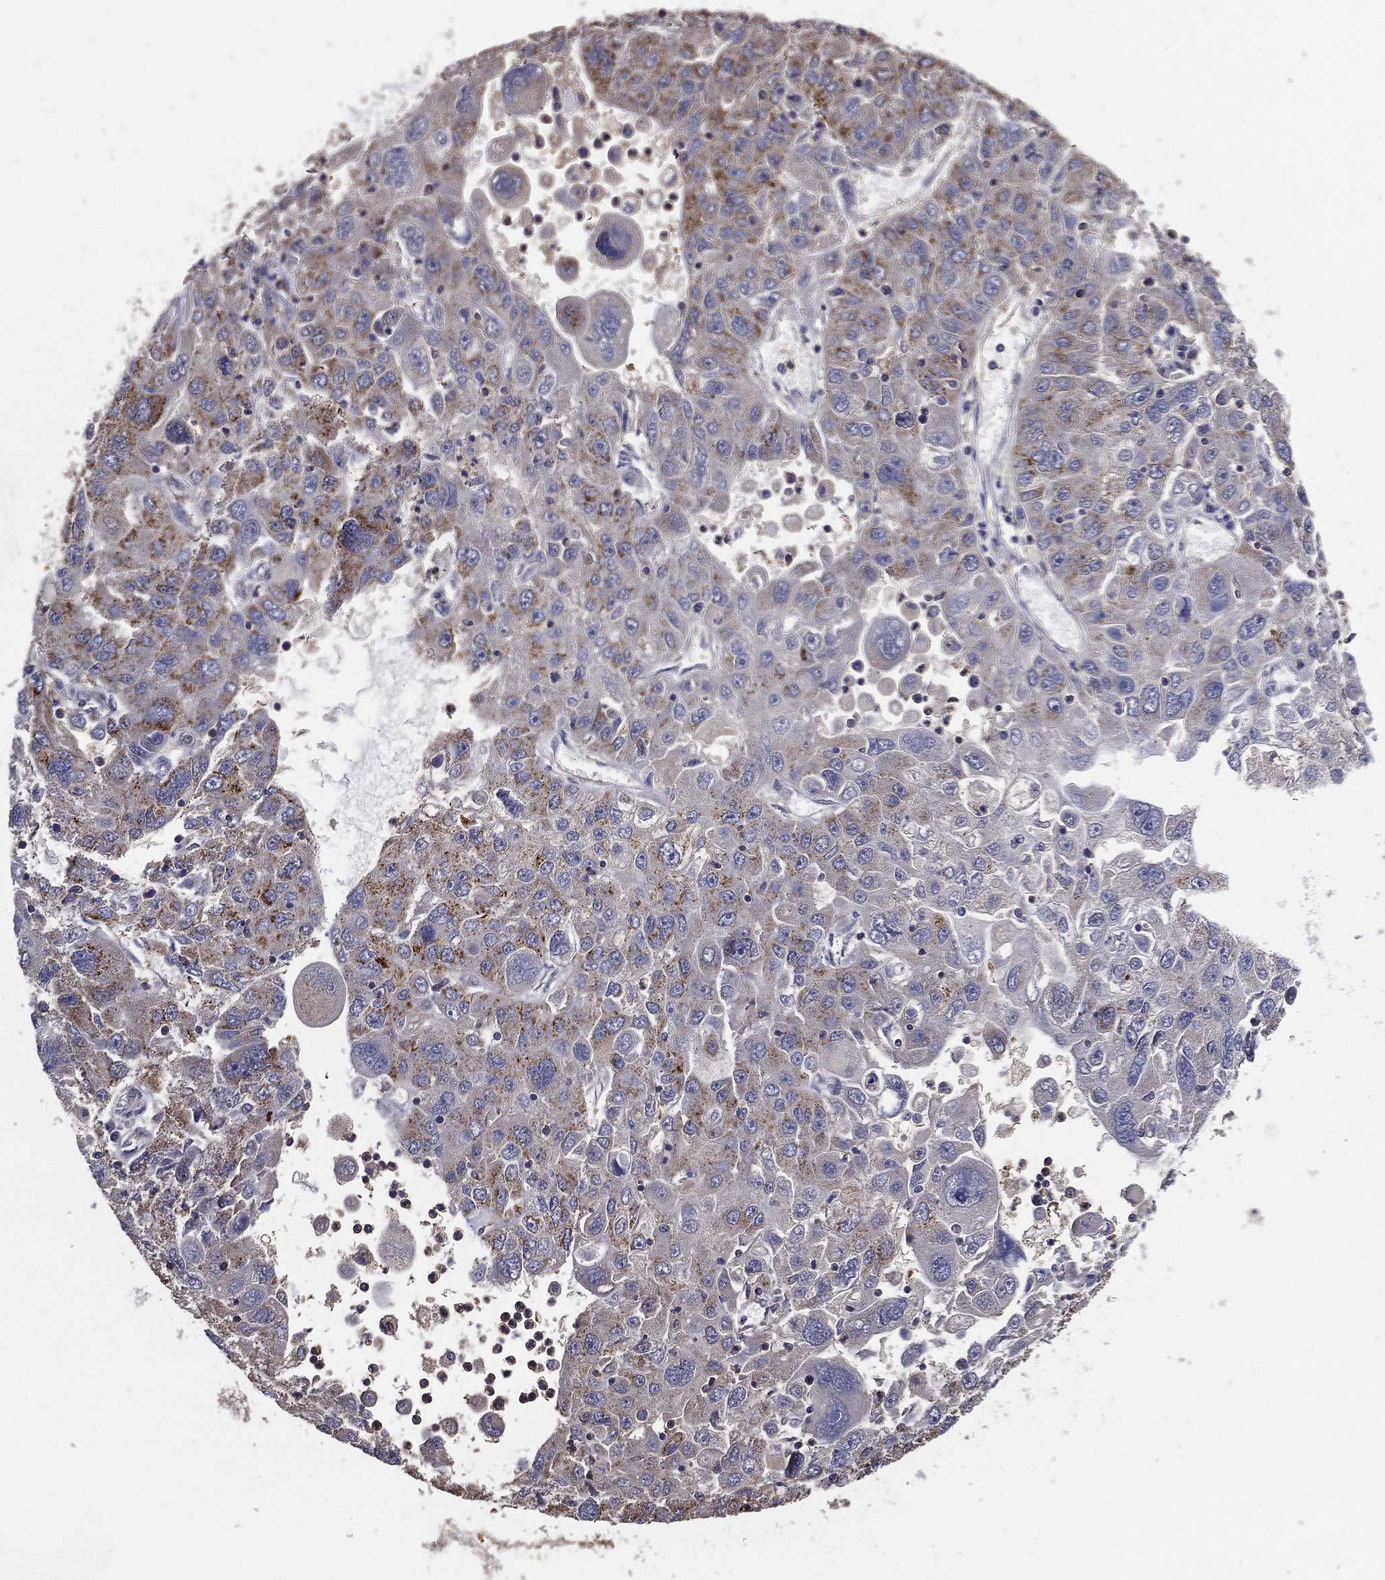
{"staining": {"intensity": "moderate", "quantity": "<25%", "location": "cytoplasmic/membranous"}, "tissue": "stomach cancer", "cell_type": "Tumor cells", "image_type": "cancer", "snomed": [{"axis": "morphology", "description": "Adenocarcinoma, NOS"}, {"axis": "topography", "description": "Stomach"}], "caption": "Stomach cancer (adenocarcinoma) stained with a protein marker shows moderate staining in tumor cells.", "gene": "GPR183", "patient": {"sex": "male", "age": 56}}